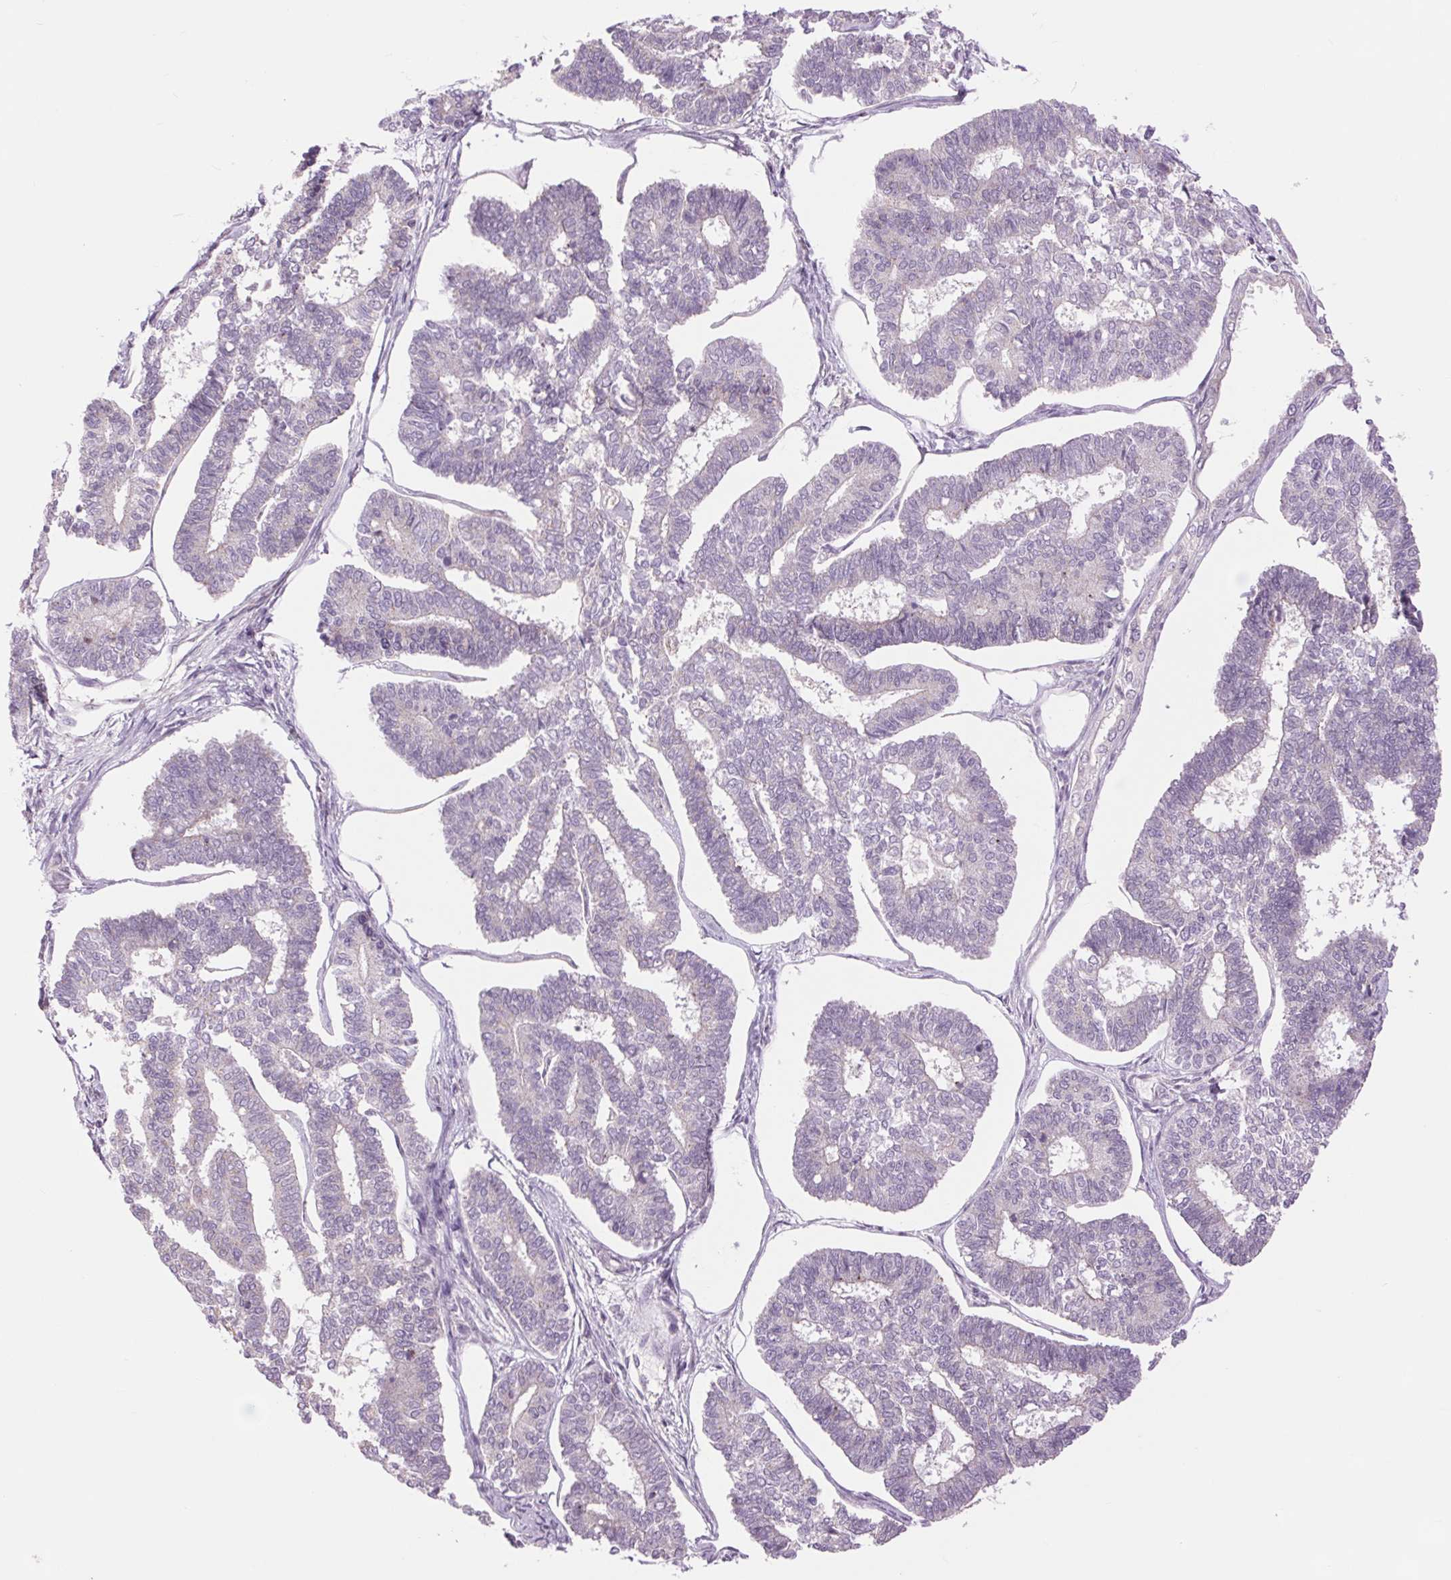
{"staining": {"intensity": "negative", "quantity": "none", "location": "none"}, "tissue": "endometrial cancer", "cell_type": "Tumor cells", "image_type": "cancer", "snomed": [{"axis": "morphology", "description": "Adenocarcinoma, NOS"}, {"axis": "topography", "description": "Endometrium"}], "caption": "Immunohistochemistry (IHC) of human endometrial adenocarcinoma shows no positivity in tumor cells.", "gene": "CTNNA3", "patient": {"sex": "female", "age": 70}}